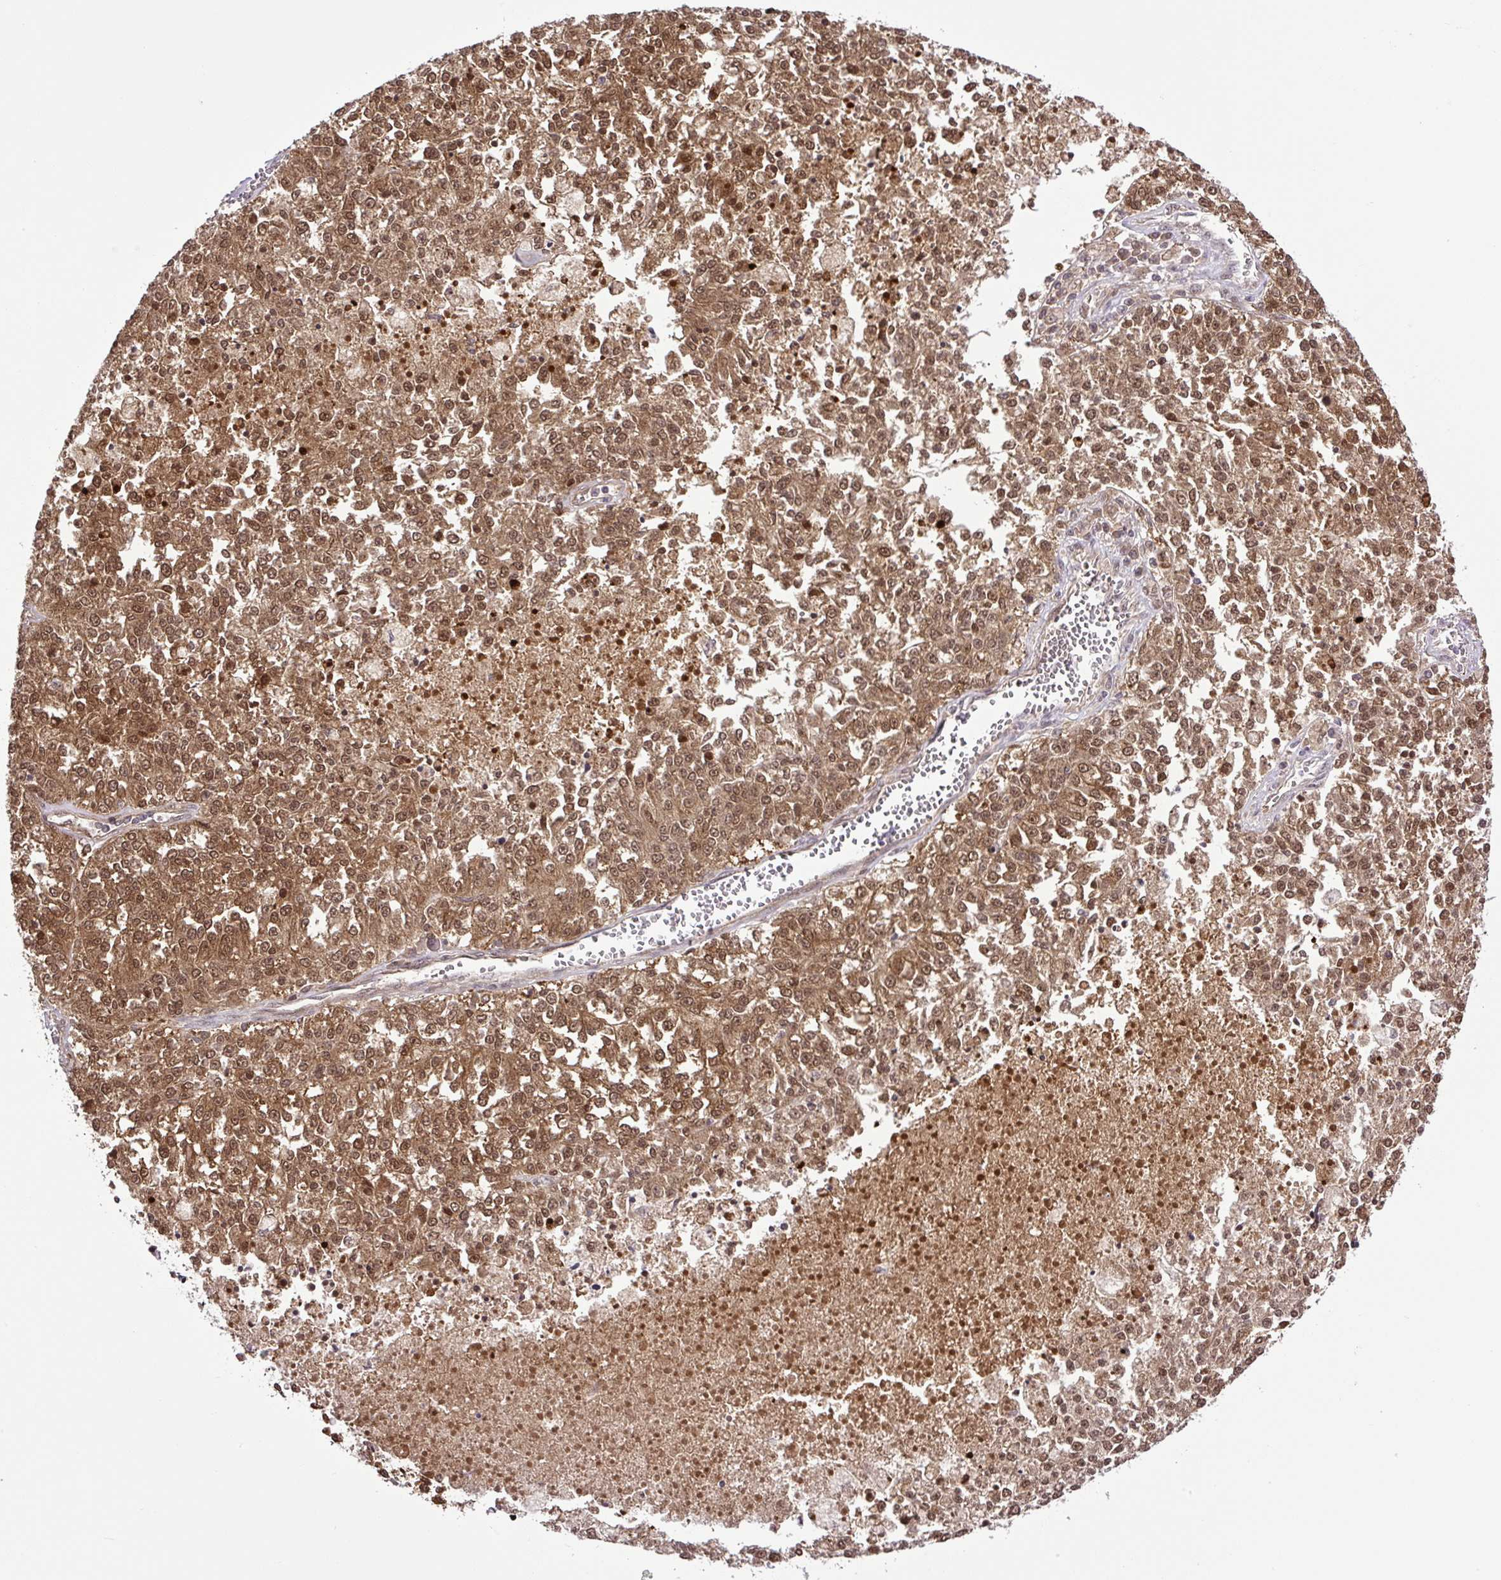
{"staining": {"intensity": "moderate", "quantity": ">75%", "location": "cytoplasmic/membranous,nuclear"}, "tissue": "melanoma", "cell_type": "Tumor cells", "image_type": "cancer", "snomed": [{"axis": "morphology", "description": "Malignant melanoma, NOS"}, {"axis": "topography", "description": "Skin"}], "caption": "Moderate cytoplasmic/membranous and nuclear staining is seen in about >75% of tumor cells in malignant melanoma.", "gene": "SGTA", "patient": {"sex": "female", "age": 64}}